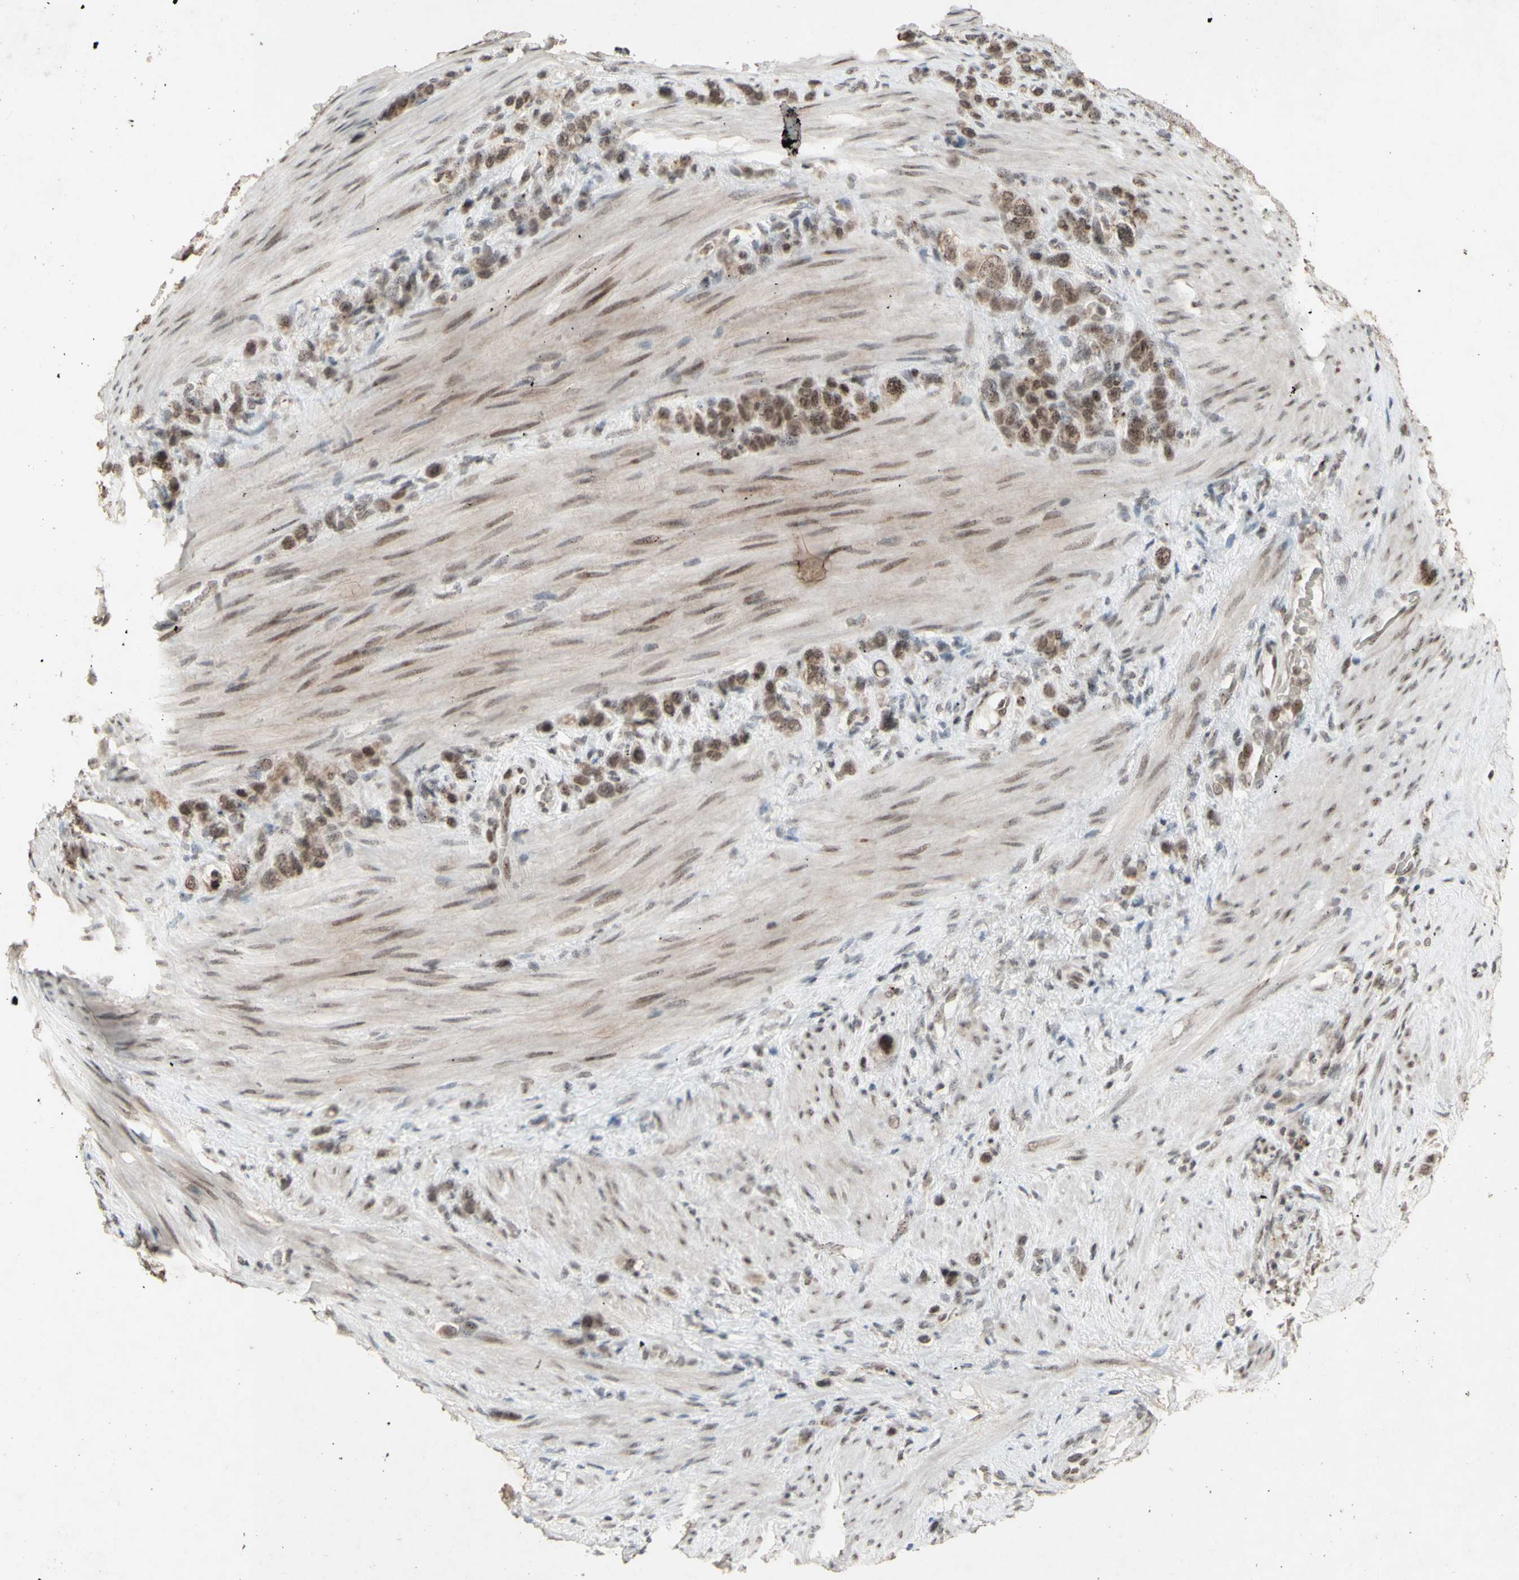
{"staining": {"intensity": "strong", "quantity": "25%-75%", "location": "nuclear"}, "tissue": "stomach cancer", "cell_type": "Tumor cells", "image_type": "cancer", "snomed": [{"axis": "morphology", "description": "Adenocarcinoma, NOS"}, {"axis": "morphology", "description": "Adenocarcinoma, High grade"}, {"axis": "topography", "description": "Stomach, upper"}, {"axis": "topography", "description": "Stomach, lower"}], "caption": "Stomach cancer was stained to show a protein in brown. There is high levels of strong nuclear positivity in approximately 25%-75% of tumor cells.", "gene": "CENPB", "patient": {"sex": "female", "age": 65}}